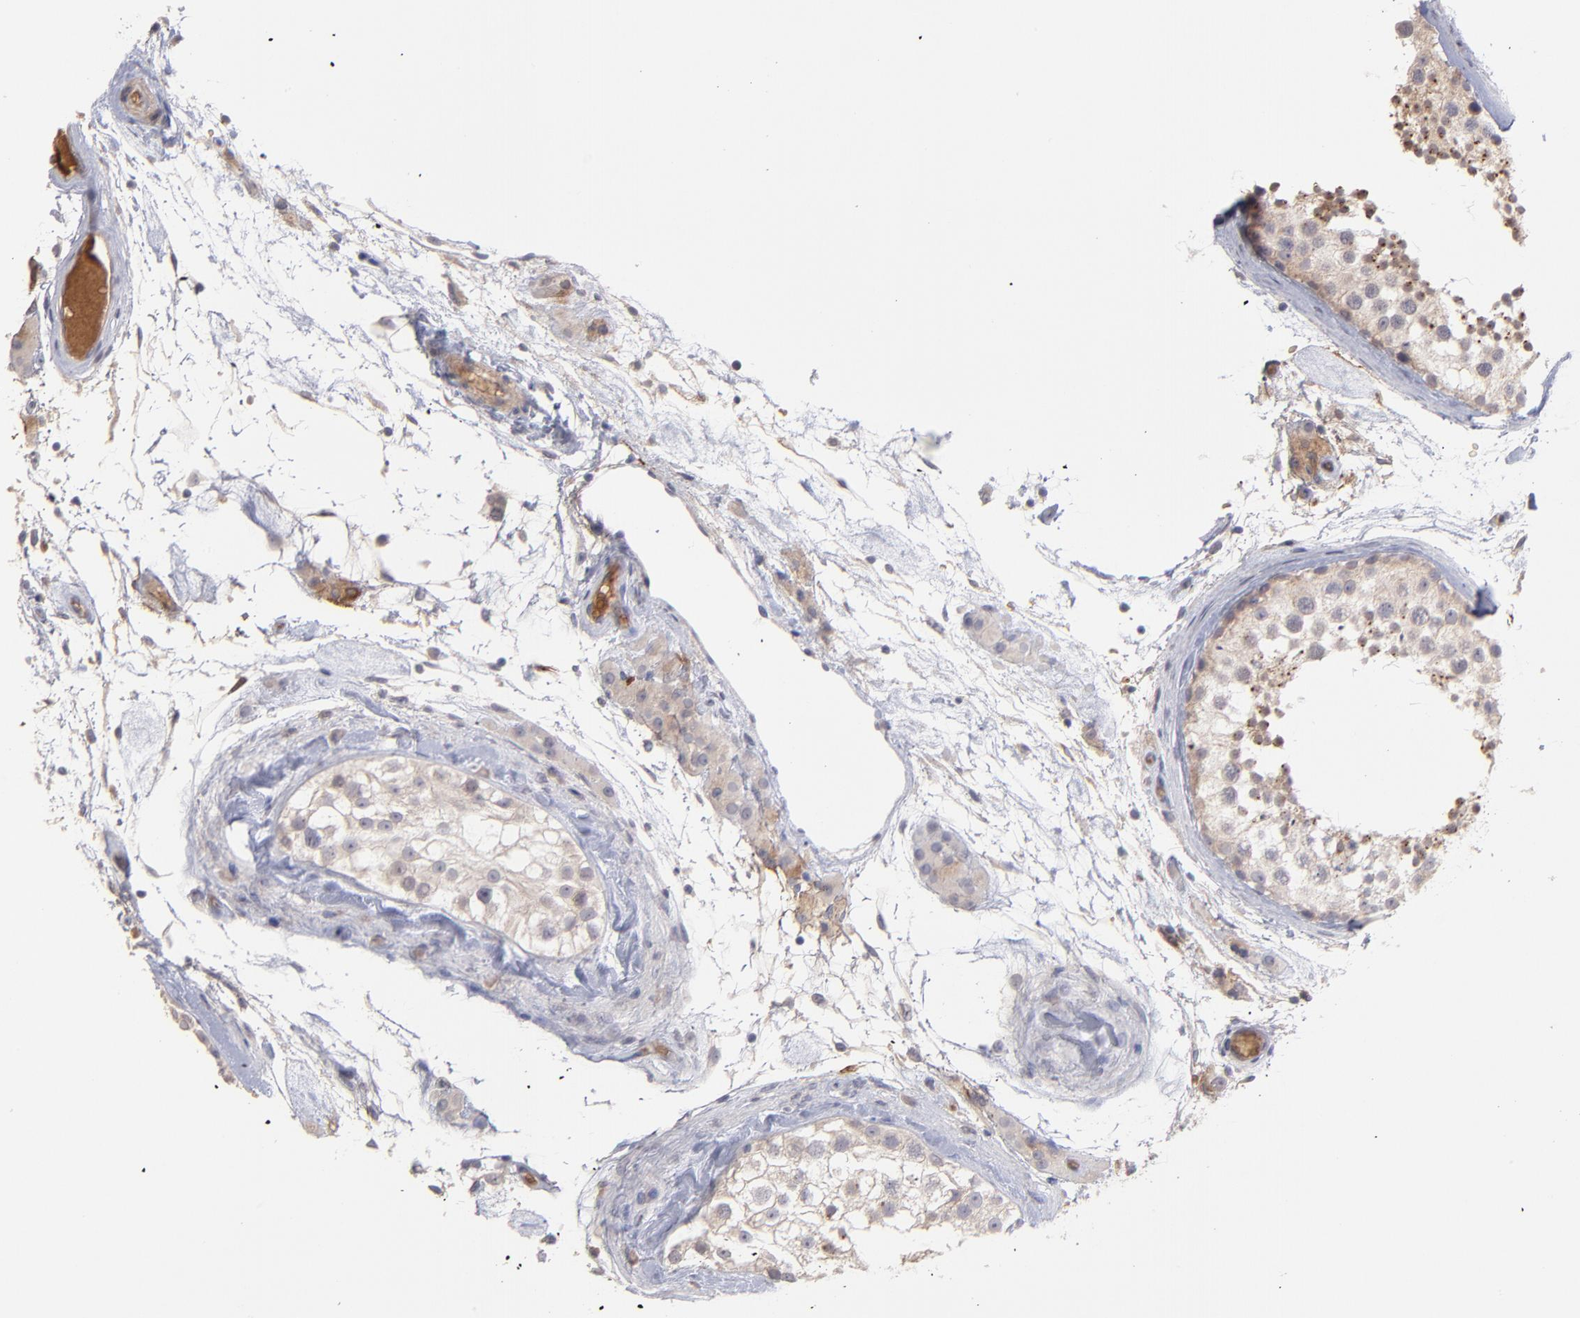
{"staining": {"intensity": "weak", "quantity": ">75%", "location": "cytoplasmic/membranous"}, "tissue": "testis", "cell_type": "Cells in seminiferous ducts", "image_type": "normal", "snomed": [{"axis": "morphology", "description": "Normal tissue, NOS"}, {"axis": "topography", "description": "Testis"}], "caption": "IHC photomicrograph of normal testis: human testis stained using IHC reveals low levels of weak protein expression localized specifically in the cytoplasmic/membranous of cells in seminiferous ducts, appearing as a cytoplasmic/membranous brown color.", "gene": "F13B", "patient": {"sex": "male", "age": 46}}